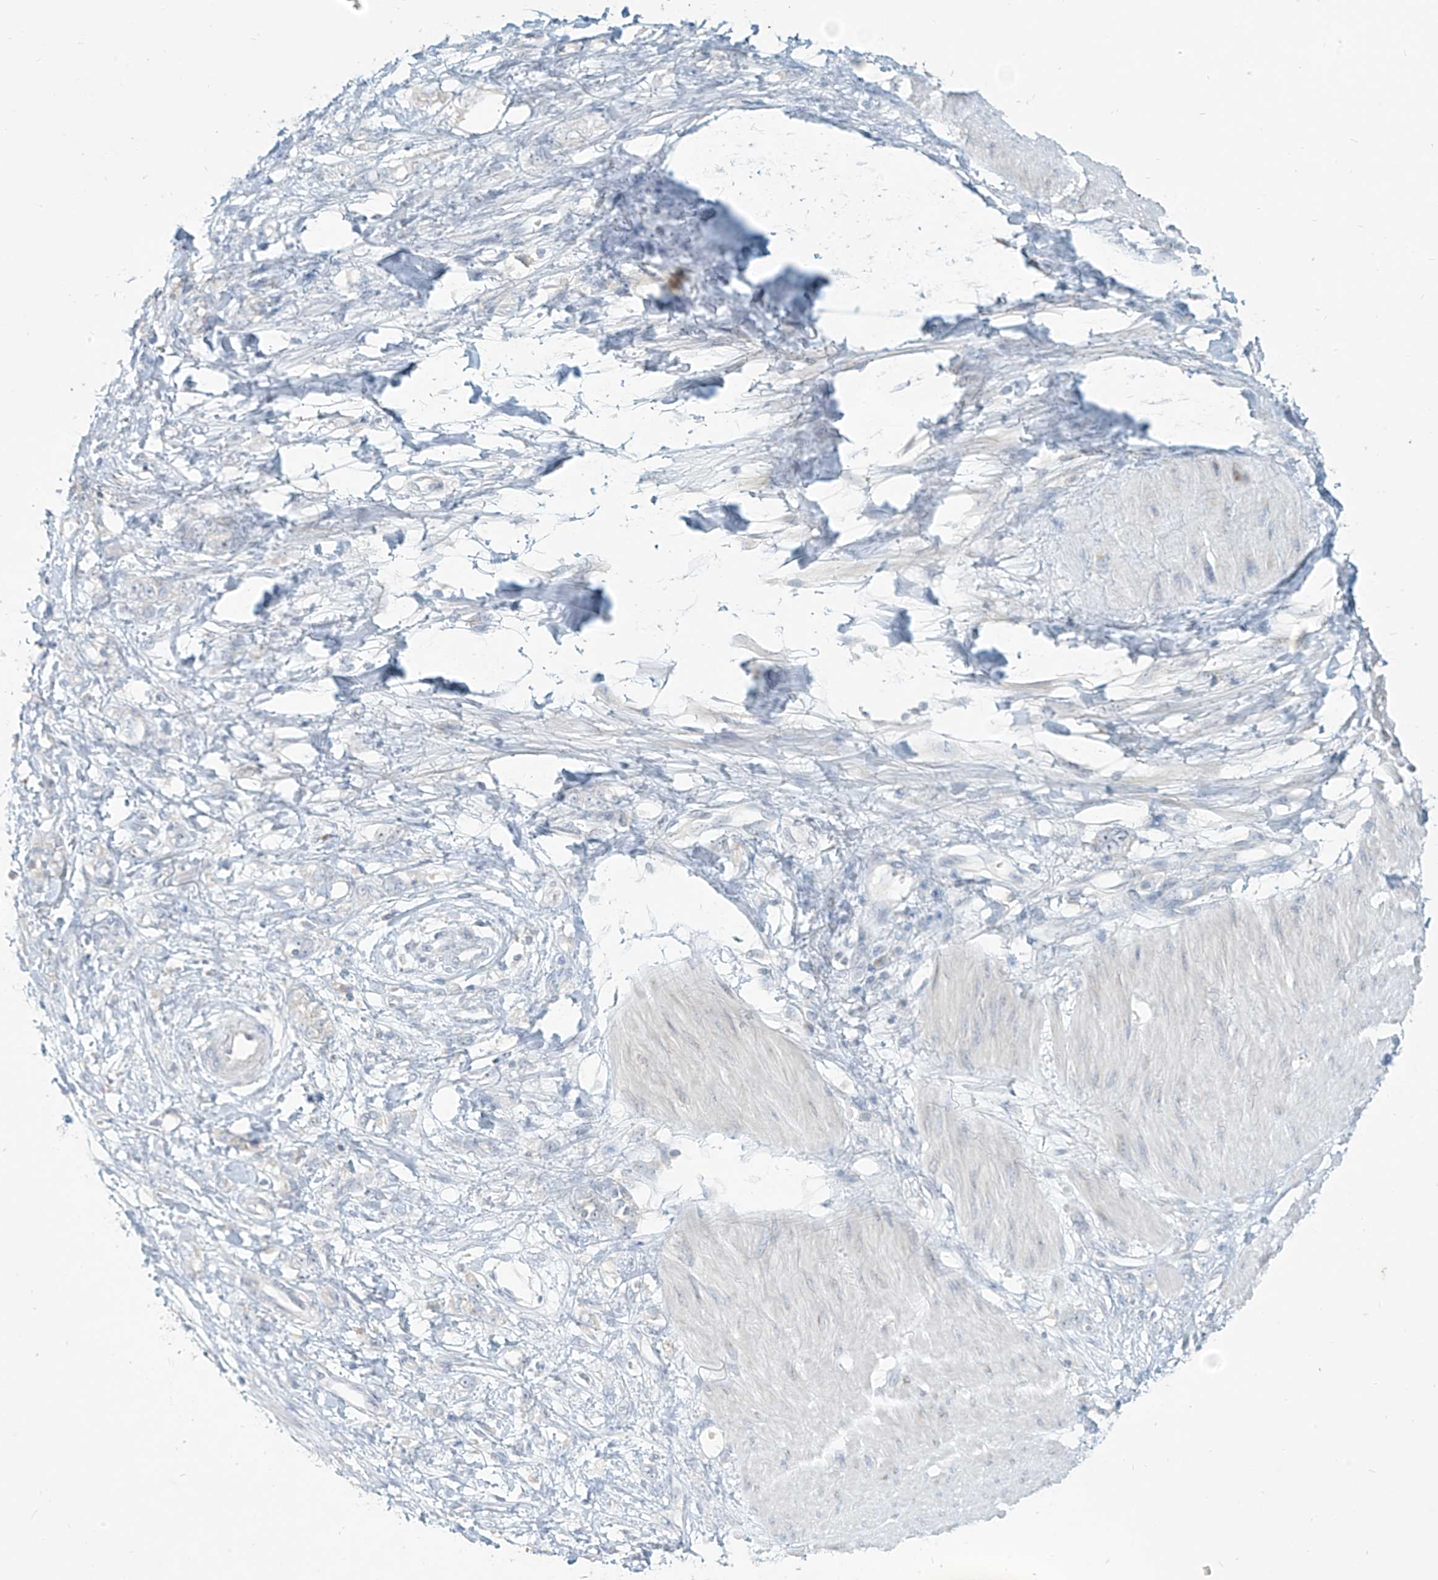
{"staining": {"intensity": "negative", "quantity": "none", "location": "none"}, "tissue": "stomach cancer", "cell_type": "Tumor cells", "image_type": "cancer", "snomed": [{"axis": "morphology", "description": "Adenocarcinoma, NOS"}, {"axis": "topography", "description": "Stomach"}], "caption": "IHC image of stomach cancer (adenocarcinoma) stained for a protein (brown), which shows no expression in tumor cells.", "gene": "C2orf42", "patient": {"sex": "female", "age": 76}}